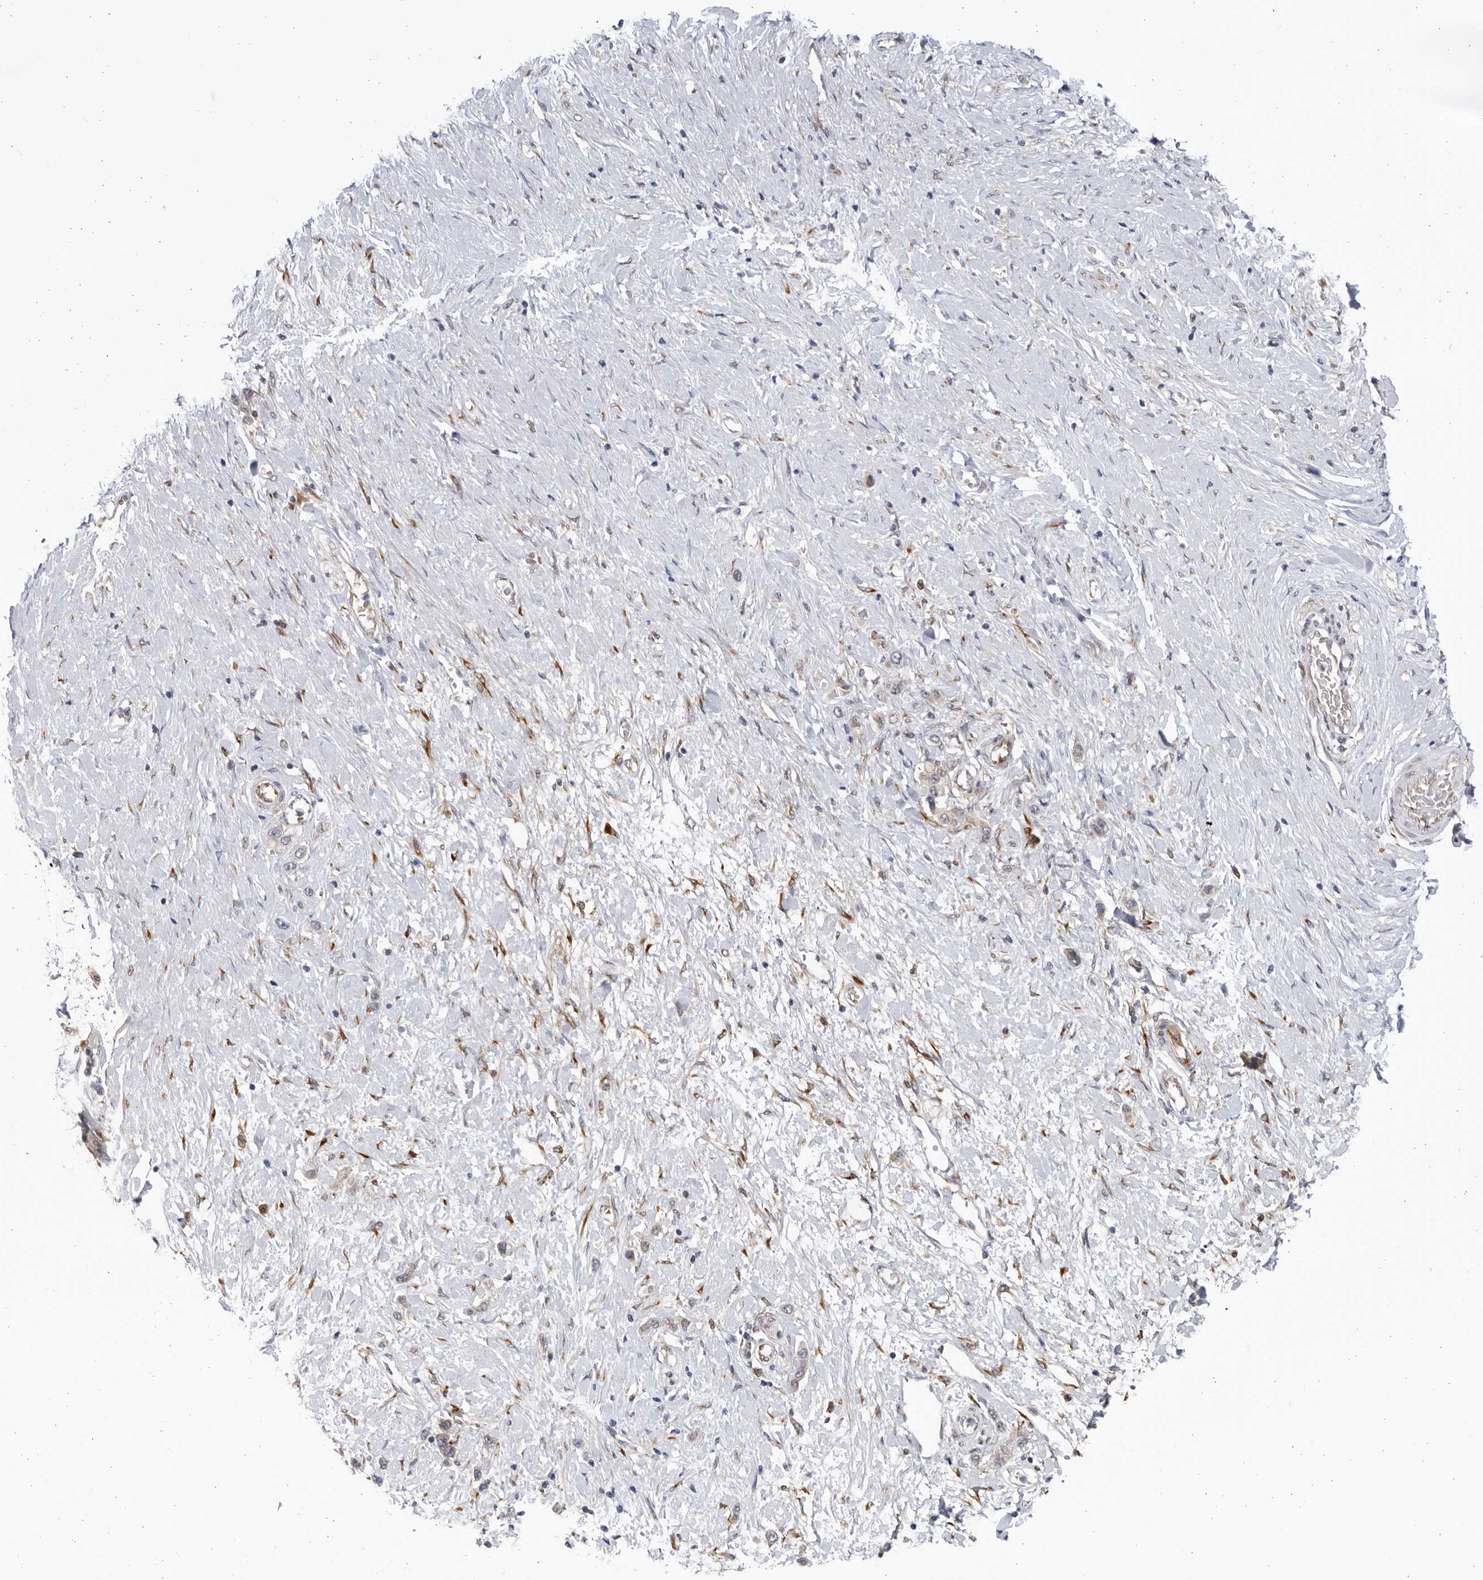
{"staining": {"intensity": "negative", "quantity": "none", "location": "none"}, "tissue": "stomach cancer", "cell_type": "Tumor cells", "image_type": "cancer", "snomed": [{"axis": "morphology", "description": "Adenocarcinoma, NOS"}, {"axis": "topography", "description": "Stomach"}], "caption": "Protein analysis of stomach cancer (adenocarcinoma) exhibits no significant positivity in tumor cells. (DAB (3,3'-diaminobenzidine) immunohistochemistry (IHC), high magnification).", "gene": "BMP2K", "patient": {"sex": "female", "age": 65}}